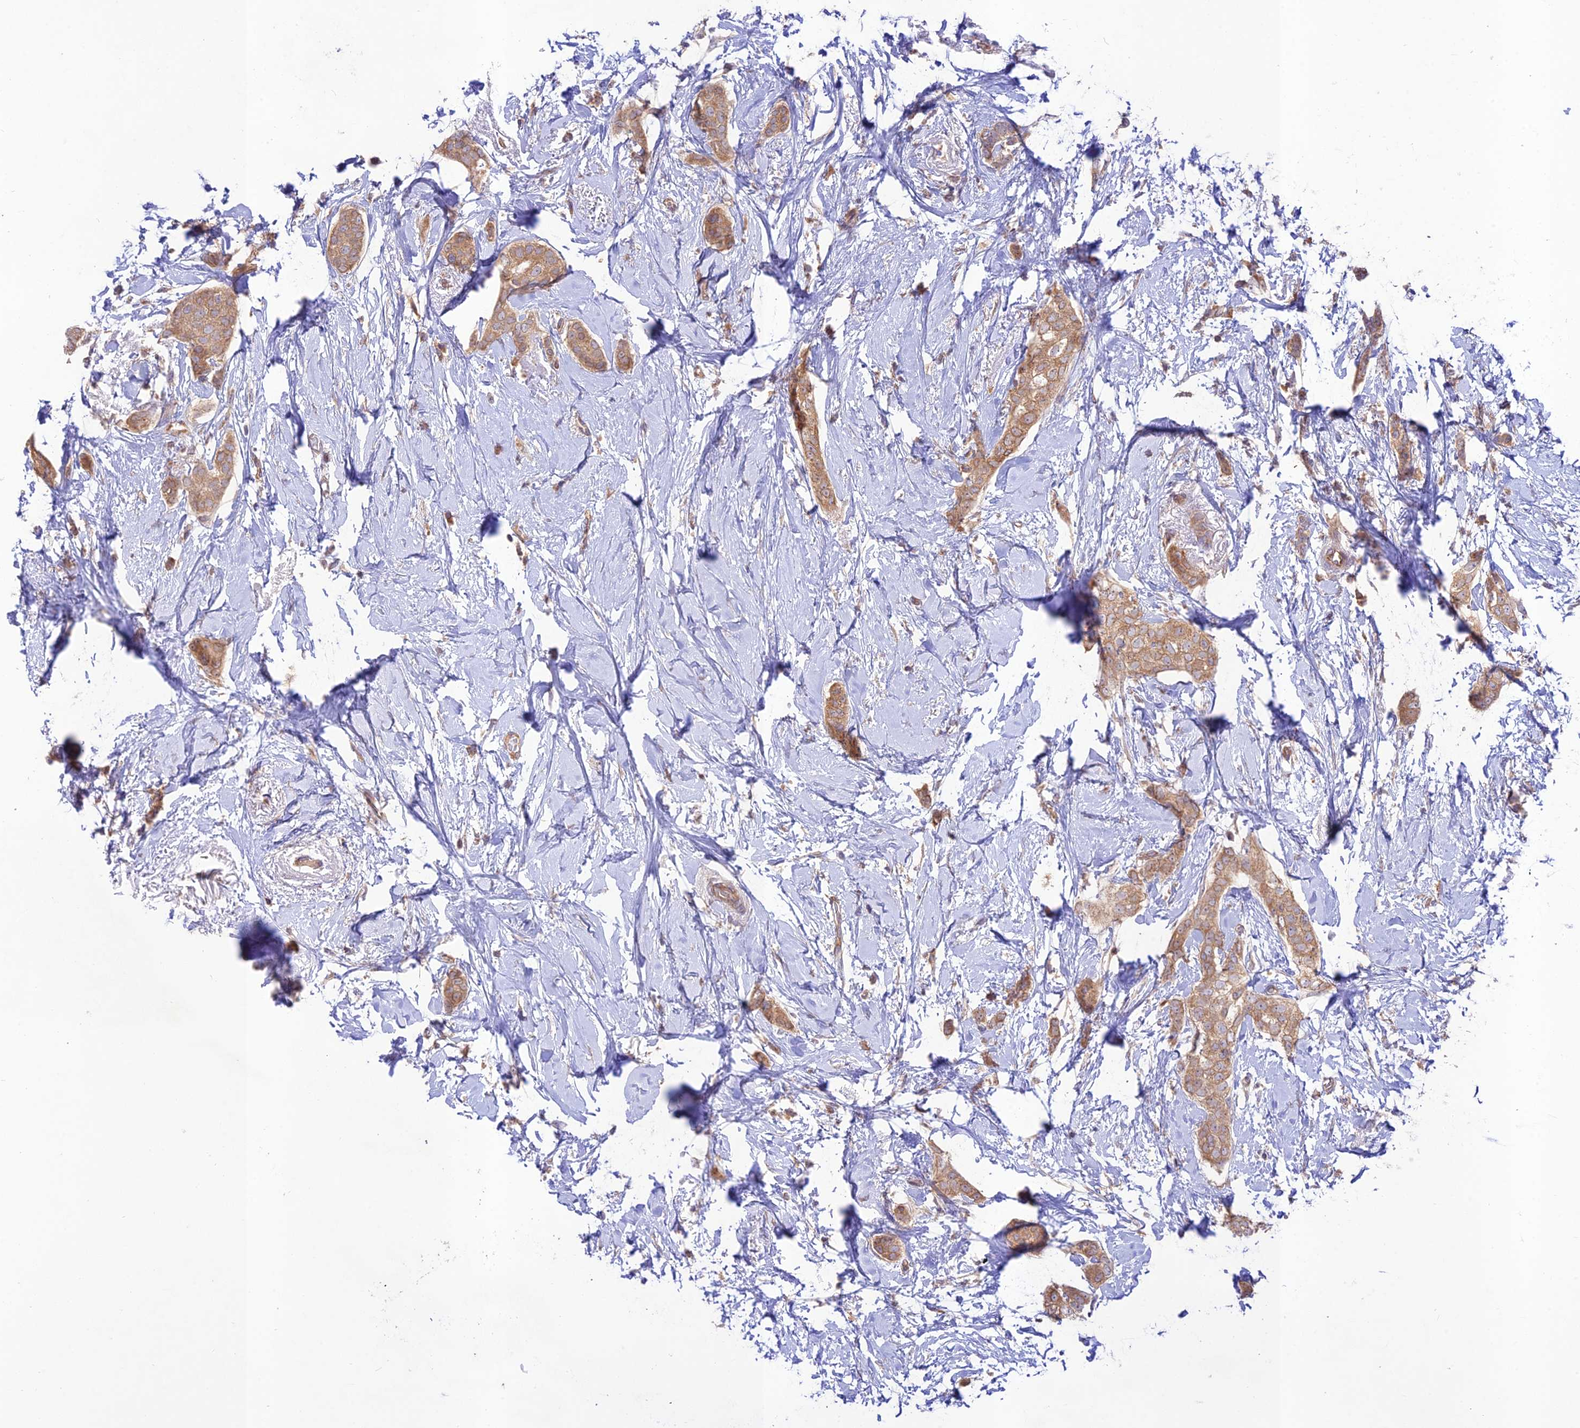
{"staining": {"intensity": "moderate", "quantity": ">75%", "location": "cytoplasmic/membranous"}, "tissue": "breast cancer", "cell_type": "Tumor cells", "image_type": "cancer", "snomed": [{"axis": "morphology", "description": "Duct carcinoma"}, {"axis": "topography", "description": "Breast"}], "caption": "High-power microscopy captured an immunohistochemistry (IHC) image of breast cancer (intraductal carcinoma), revealing moderate cytoplasmic/membranous staining in about >75% of tumor cells.", "gene": "TMEM259", "patient": {"sex": "female", "age": 72}}